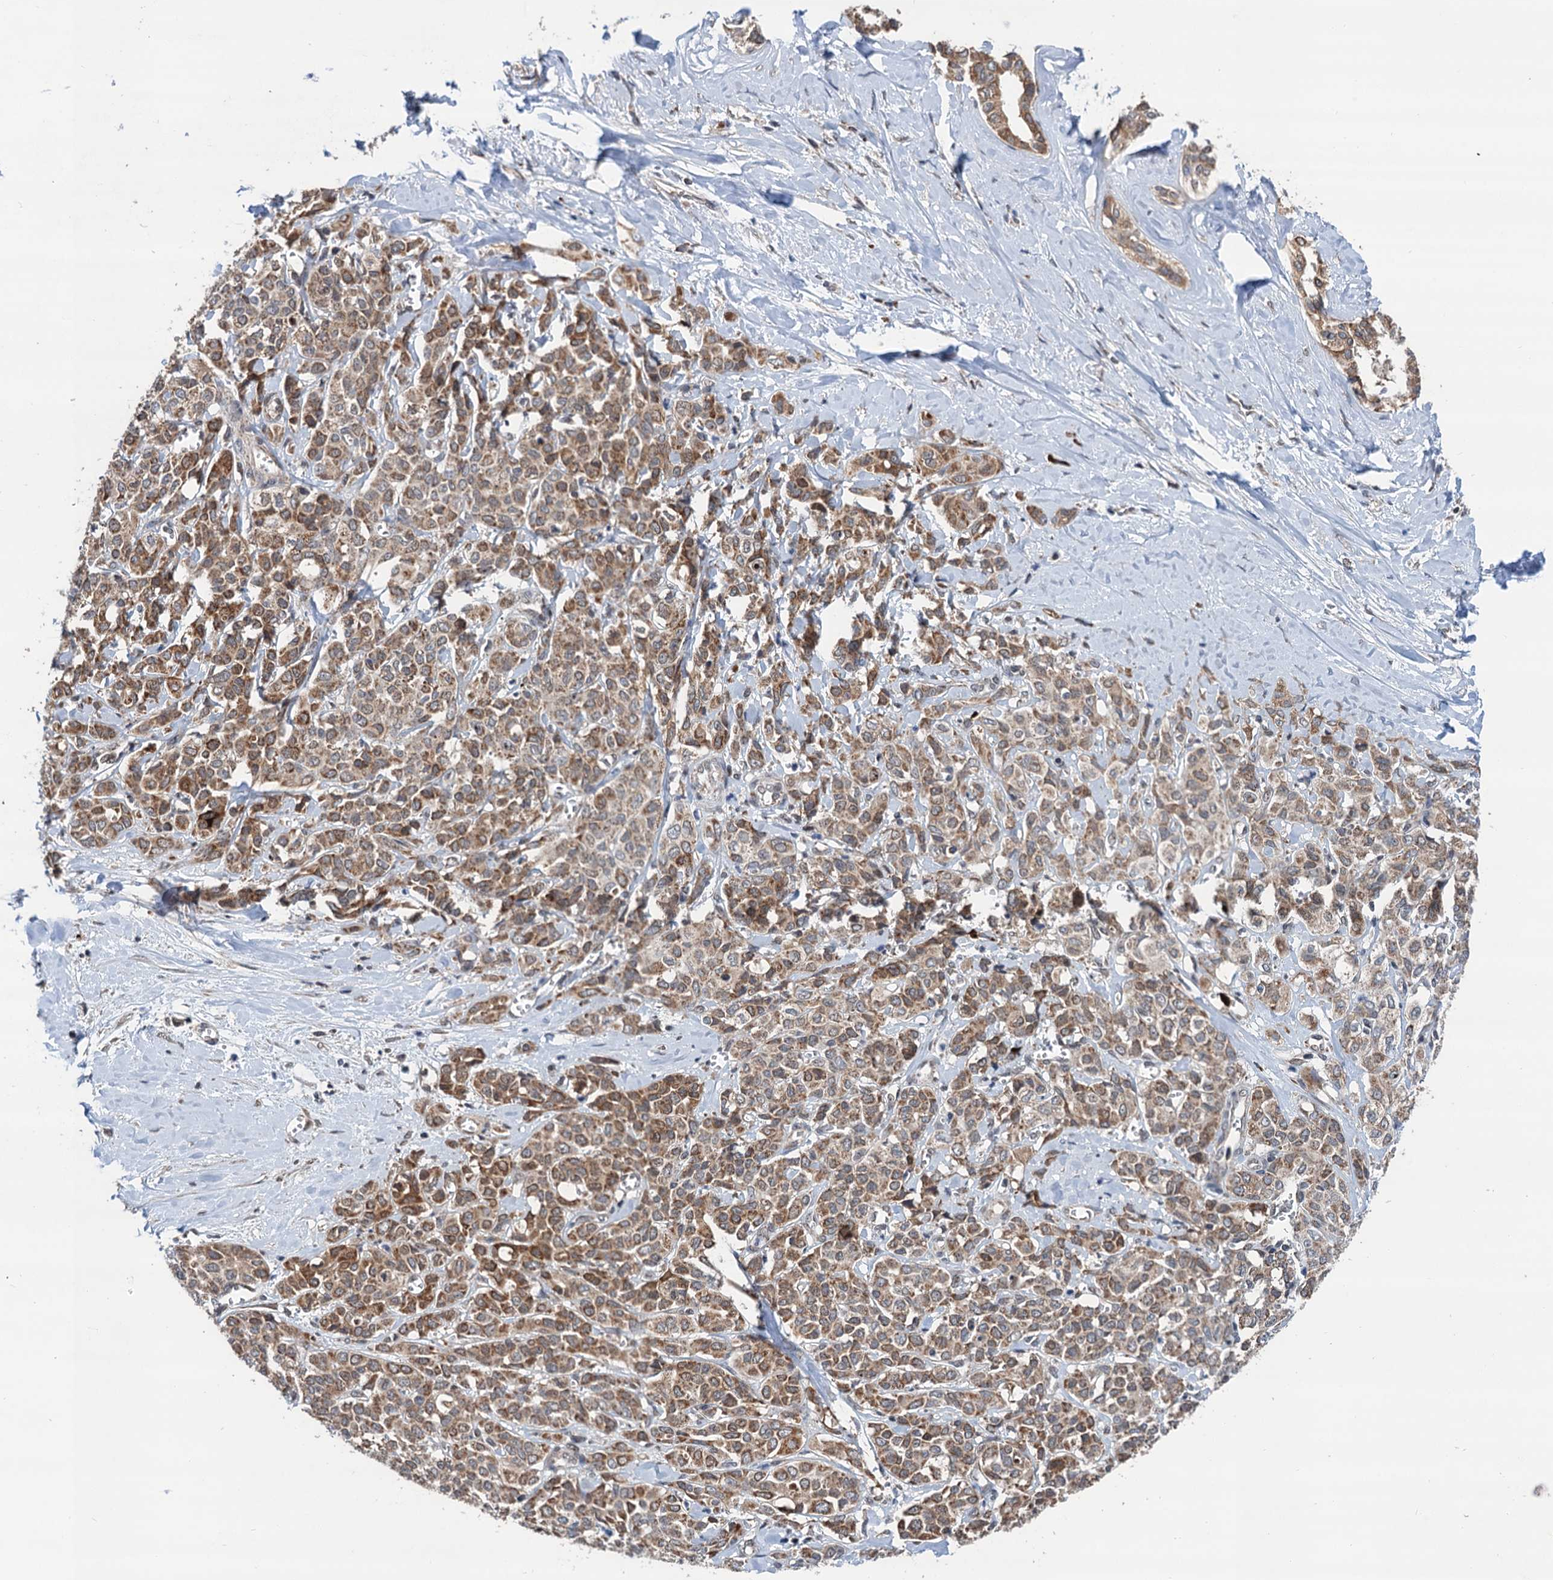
{"staining": {"intensity": "moderate", "quantity": ">75%", "location": "cytoplasmic/membranous"}, "tissue": "liver cancer", "cell_type": "Tumor cells", "image_type": "cancer", "snomed": [{"axis": "morphology", "description": "Cholangiocarcinoma"}, {"axis": "topography", "description": "Liver"}], "caption": "IHC (DAB) staining of cholangiocarcinoma (liver) exhibits moderate cytoplasmic/membranous protein expression in approximately >75% of tumor cells.", "gene": "CMPK2", "patient": {"sex": "female", "age": 77}}